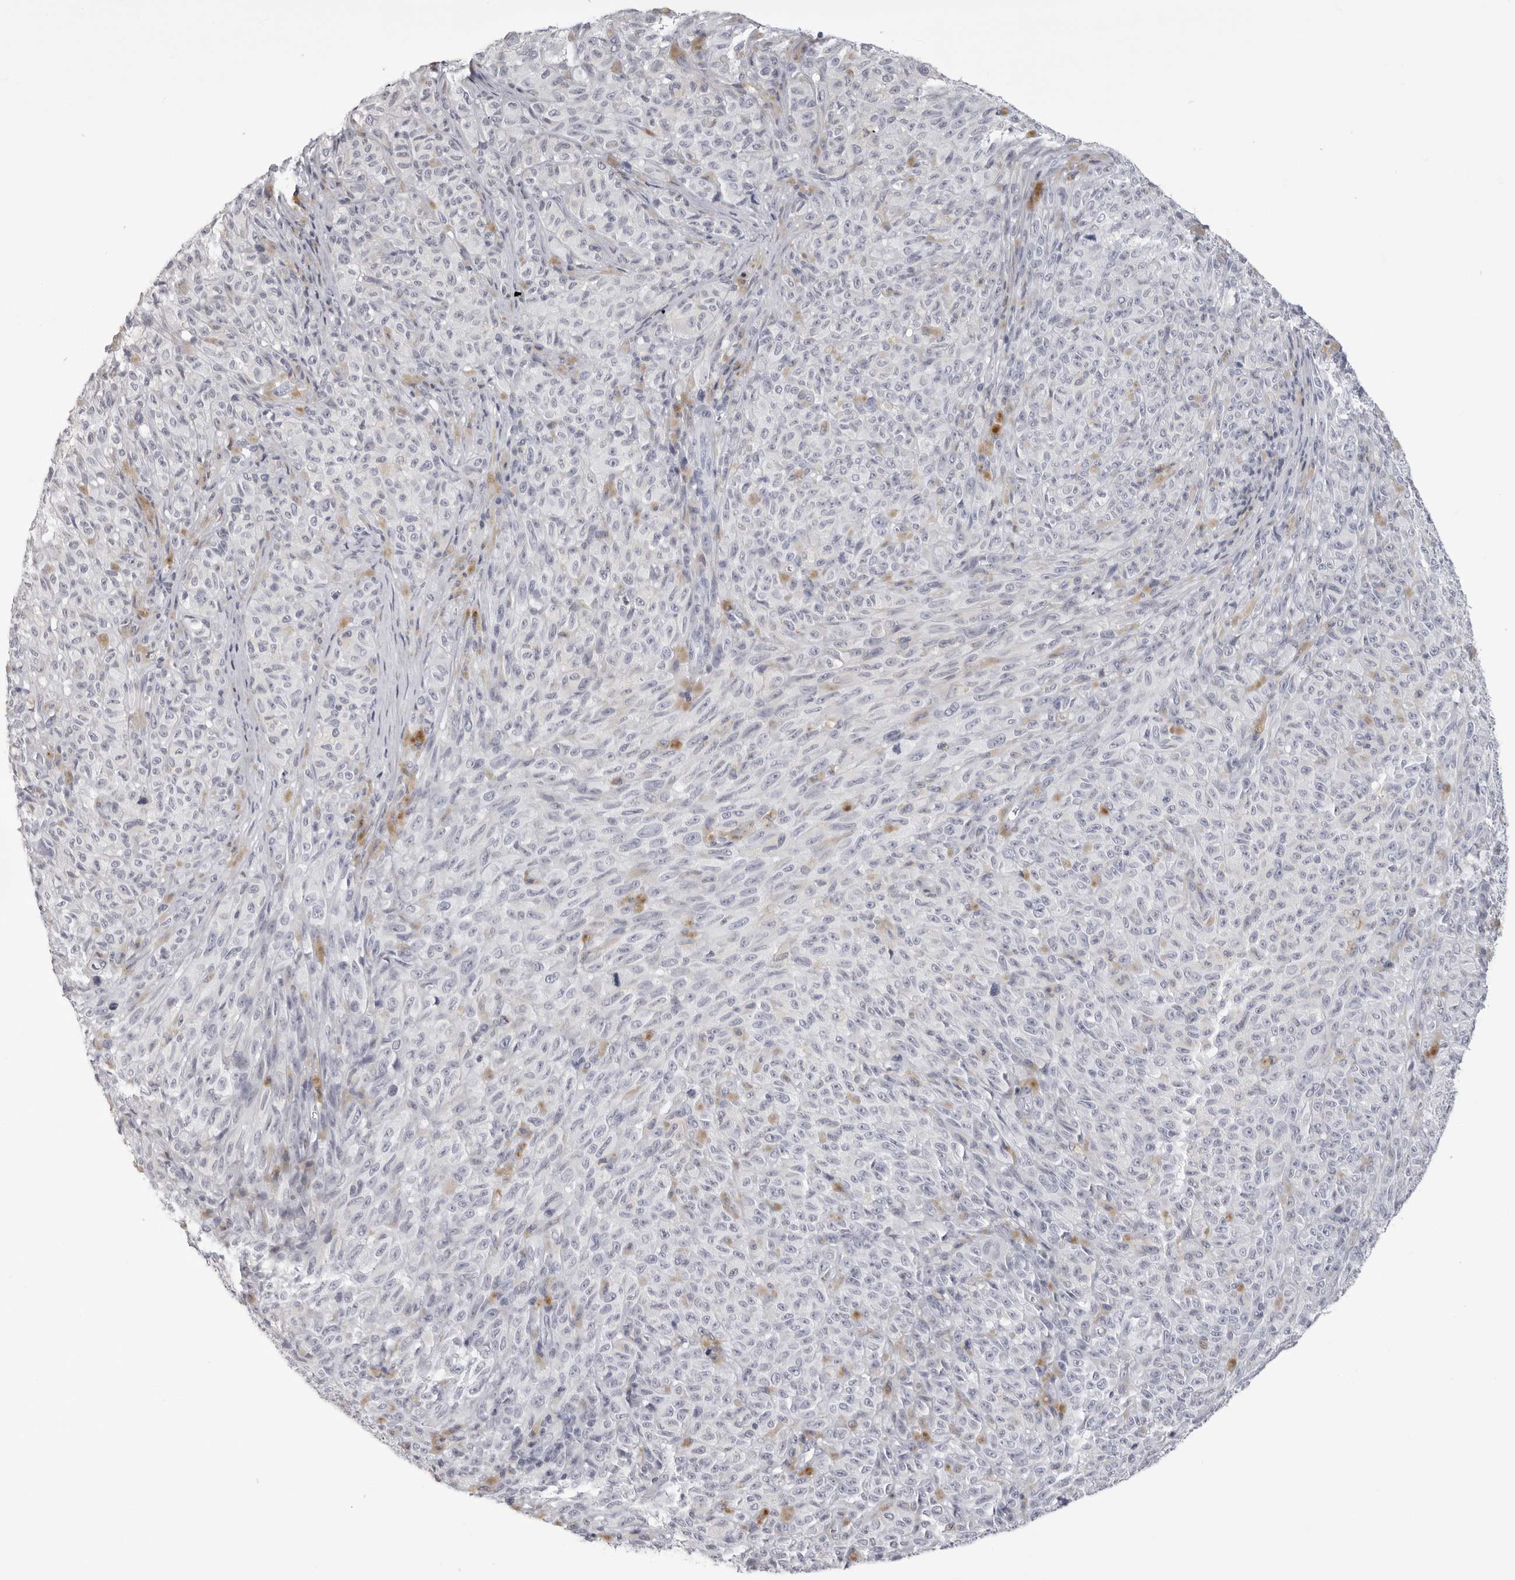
{"staining": {"intensity": "negative", "quantity": "none", "location": "none"}, "tissue": "melanoma", "cell_type": "Tumor cells", "image_type": "cancer", "snomed": [{"axis": "morphology", "description": "Malignant melanoma, NOS"}, {"axis": "topography", "description": "Skin"}], "caption": "Micrograph shows no protein positivity in tumor cells of malignant melanoma tissue. The staining is performed using DAB (3,3'-diaminobenzidine) brown chromogen with nuclei counter-stained in using hematoxylin.", "gene": "CST1", "patient": {"sex": "female", "age": 82}}